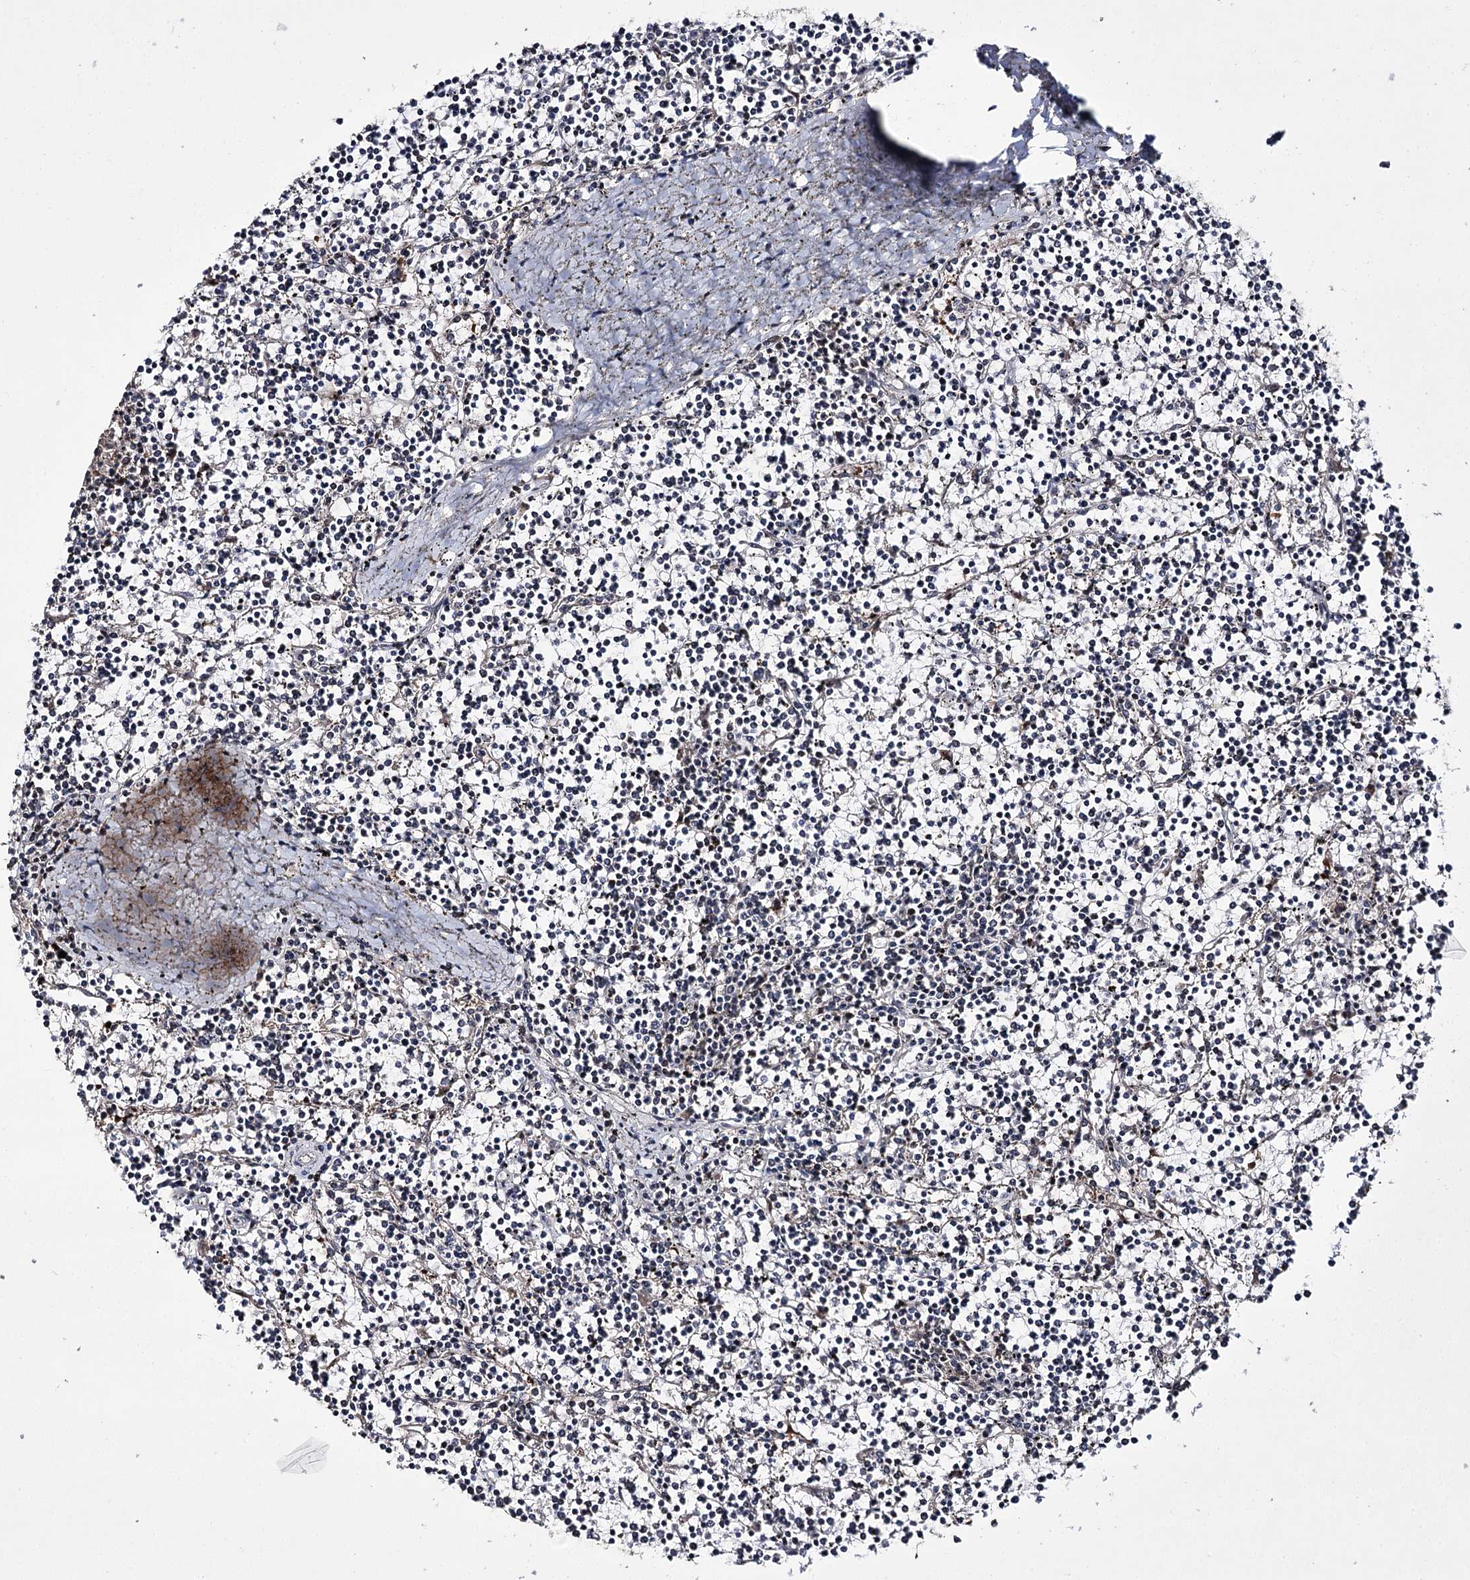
{"staining": {"intensity": "negative", "quantity": "none", "location": "none"}, "tissue": "lymphoma", "cell_type": "Tumor cells", "image_type": "cancer", "snomed": [{"axis": "morphology", "description": "Malignant lymphoma, non-Hodgkin's type, Low grade"}, {"axis": "topography", "description": "Spleen"}], "caption": "A histopathology image of malignant lymphoma, non-Hodgkin's type (low-grade) stained for a protein reveals no brown staining in tumor cells.", "gene": "CCDC59", "patient": {"sex": "female", "age": 19}}